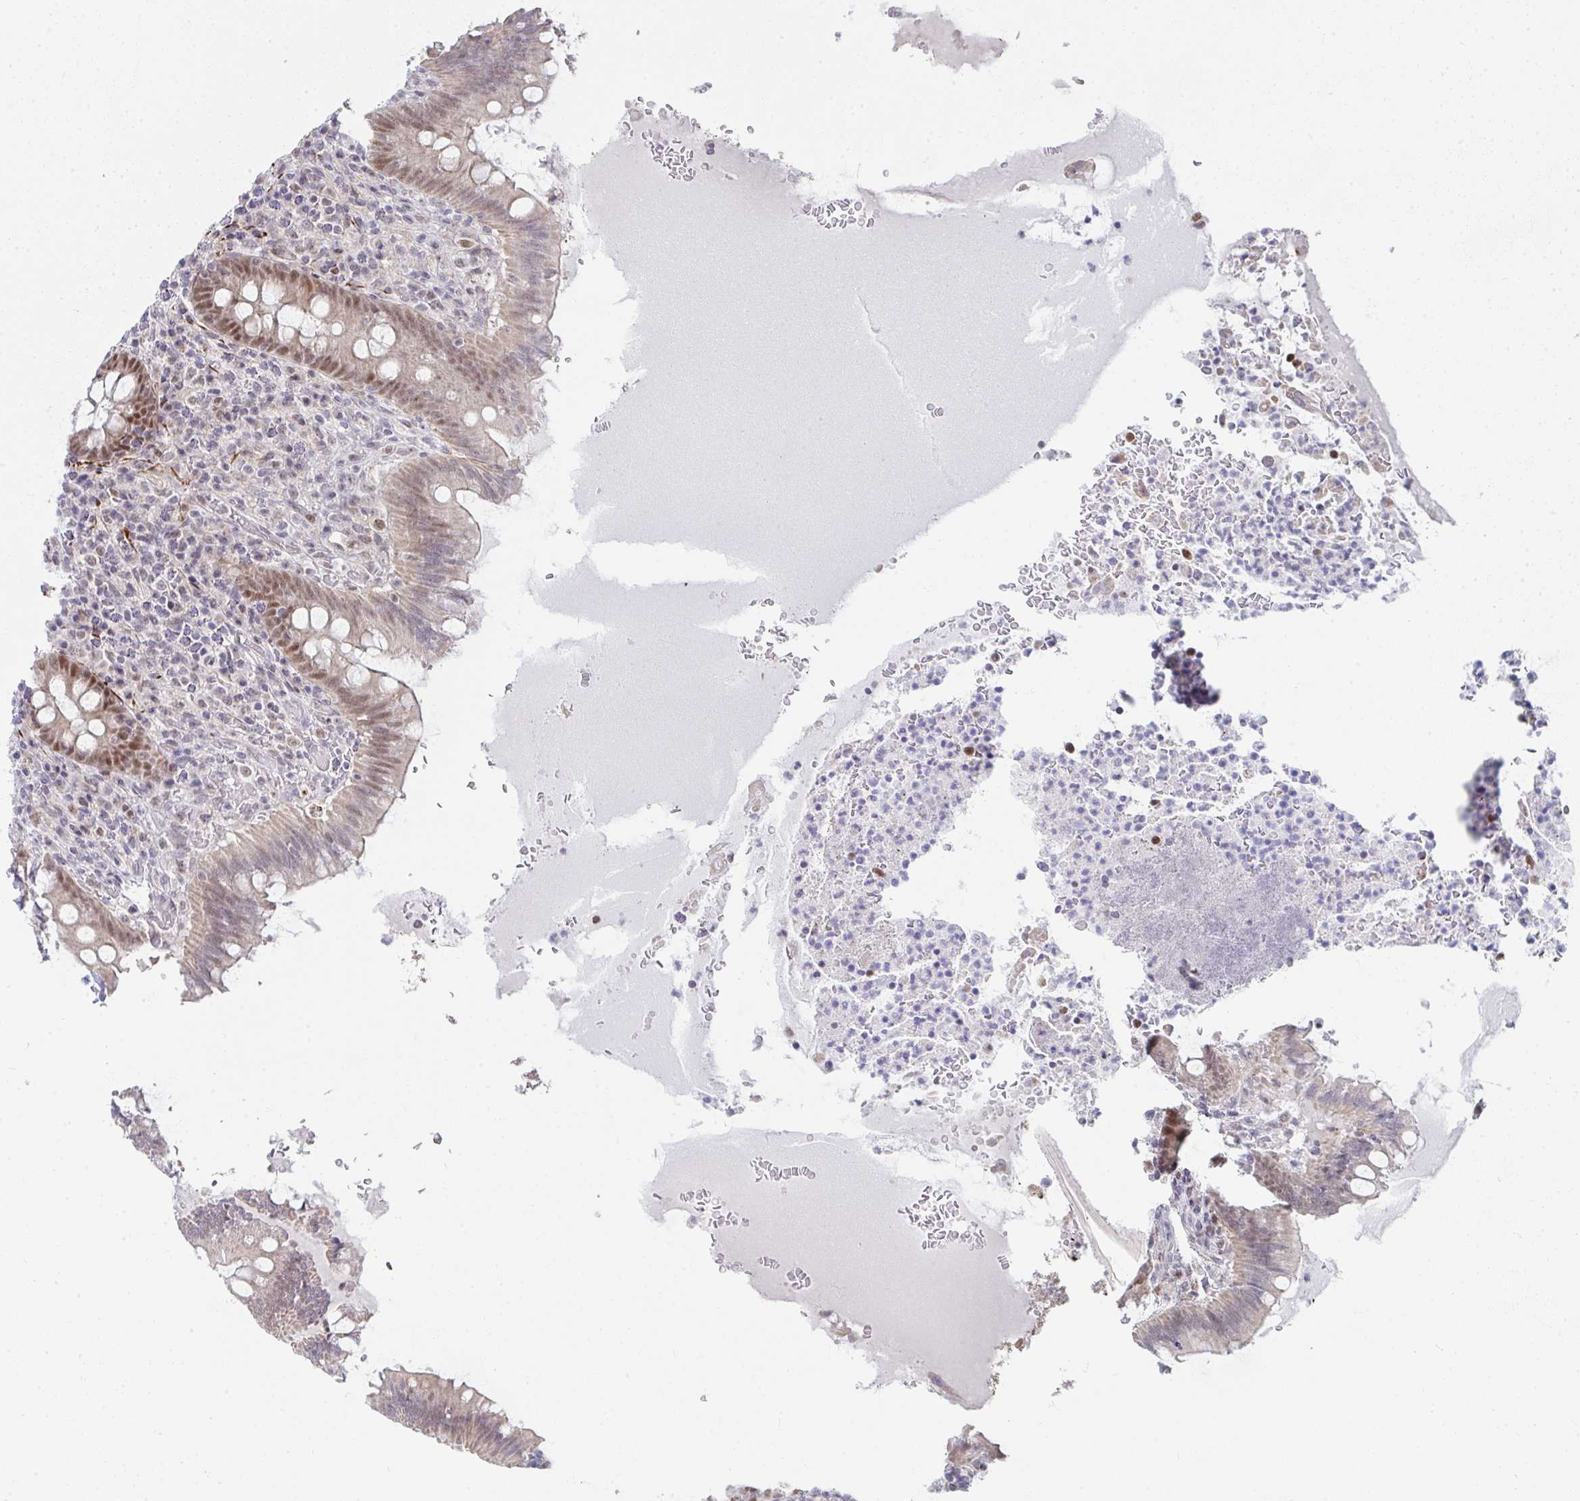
{"staining": {"intensity": "moderate", "quantity": "25%-75%", "location": "nuclear"}, "tissue": "appendix", "cell_type": "Glandular cells", "image_type": "normal", "snomed": [{"axis": "morphology", "description": "Normal tissue, NOS"}, {"axis": "topography", "description": "Appendix"}], "caption": "A brown stain shows moderate nuclear staining of a protein in glandular cells of benign human appendix.", "gene": "GINS2", "patient": {"sex": "female", "age": 43}}